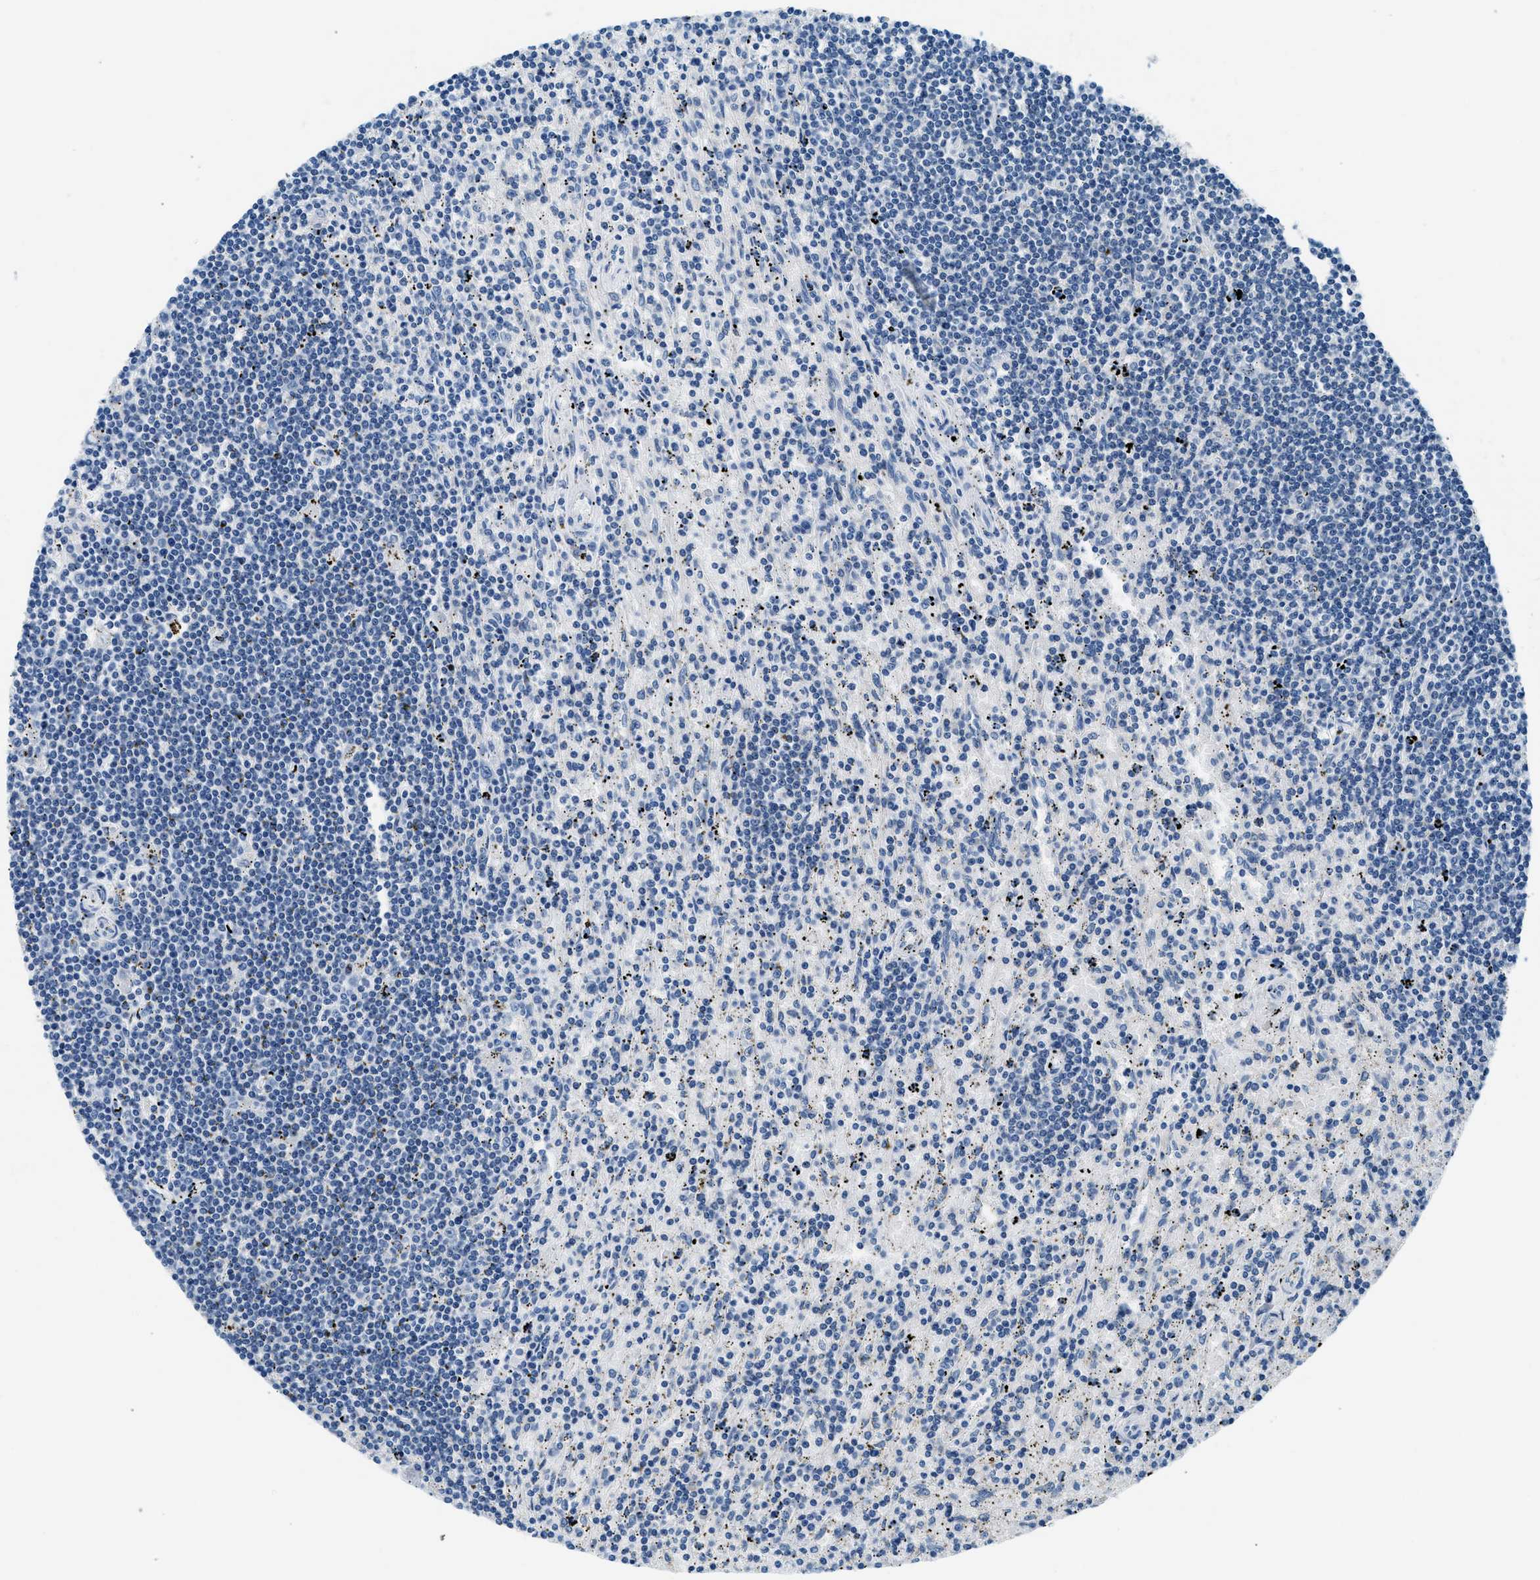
{"staining": {"intensity": "negative", "quantity": "none", "location": "none"}, "tissue": "lymphoma", "cell_type": "Tumor cells", "image_type": "cancer", "snomed": [{"axis": "morphology", "description": "Malignant lymphoma, non-Hodgkin's type, Low grade"}, {"axis": "topography", "description": "Spleen"}], "caption": "Immunohistochemistry of human malignant lymphoma, non-Hodgkin's type (low-grade) shows no expression in tumor cells.", "gene": "CLDN18", "patient": {"sex": "male", "age": 76}}